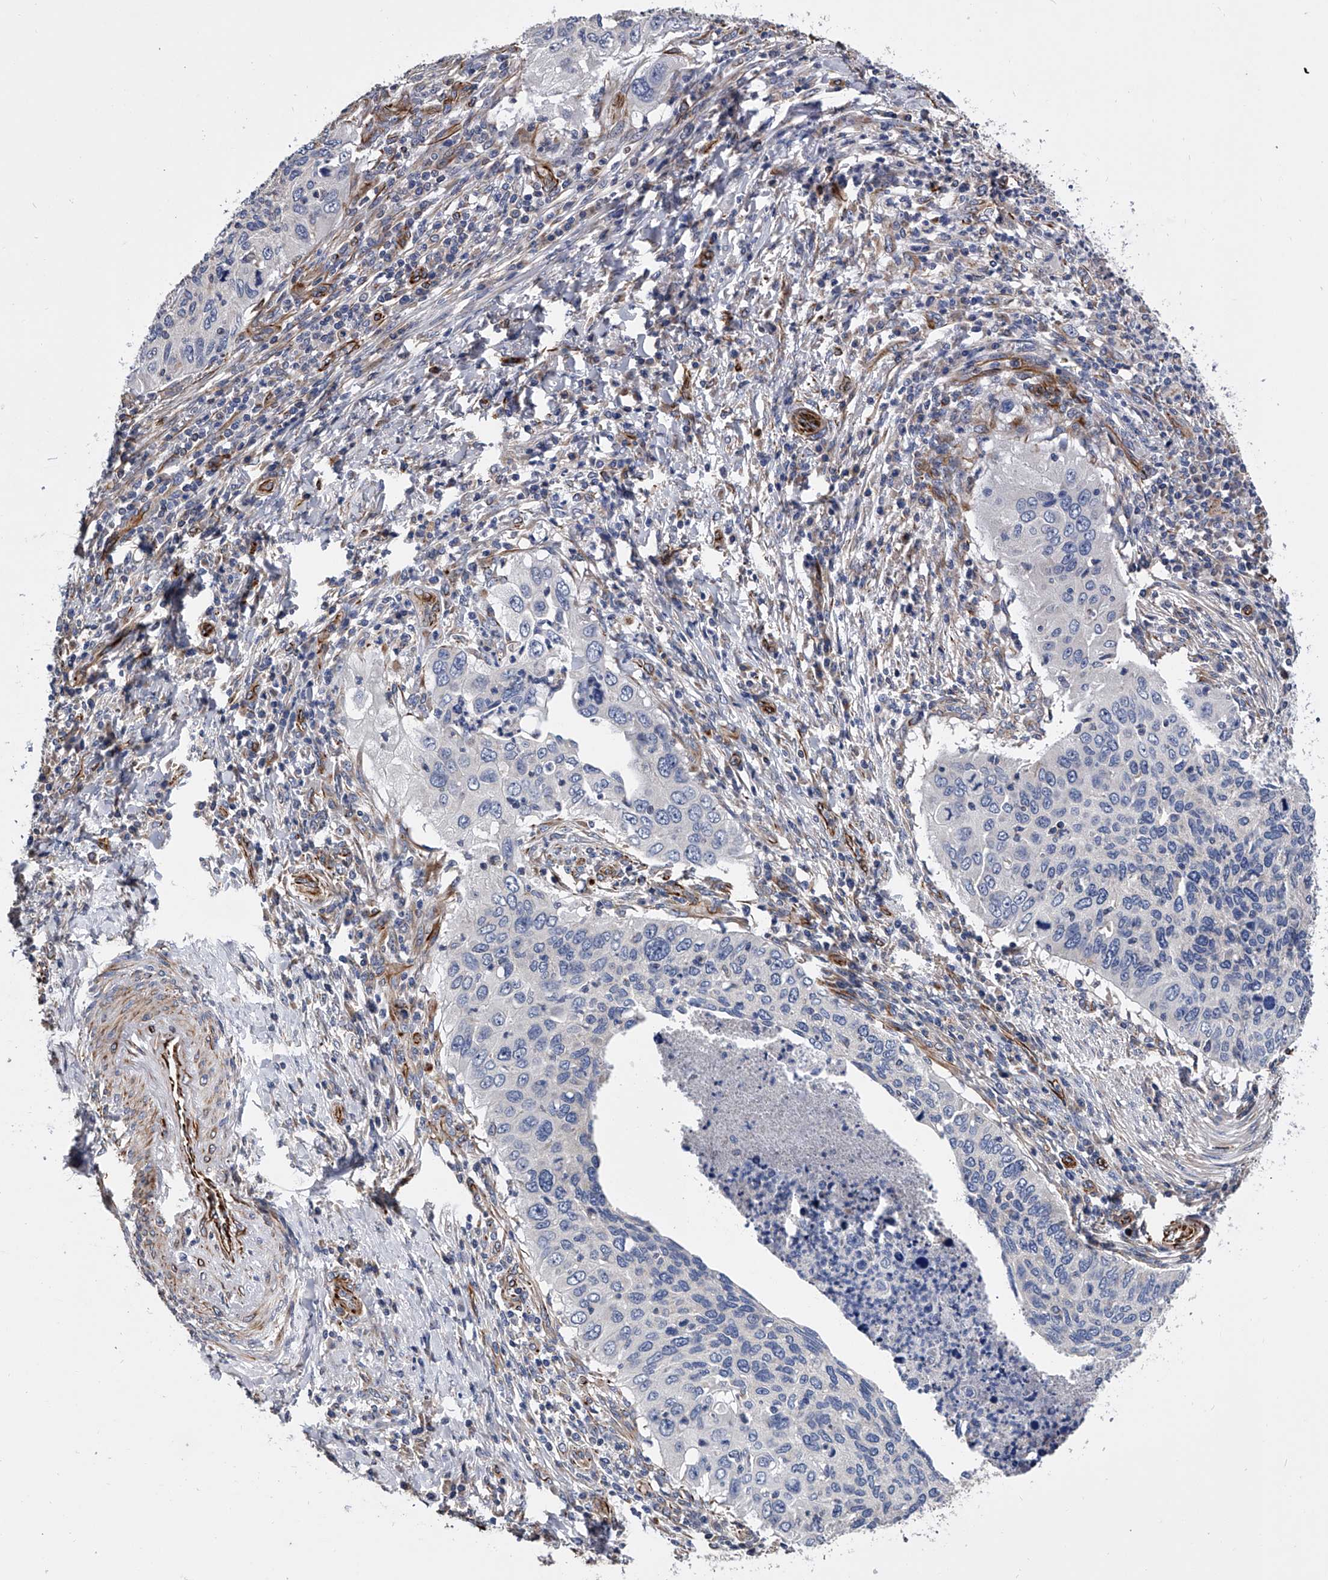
{"staining": {"intensity": "negative", "quantity": "none", "location": "none"}, "tissue": "cervical cancer", "cell_type": "Tumor cells", "image_type": "cancer", "snomed": [{"axis": "morphology", "description": "Squamous cell carcinoma, NOS"}, {"axis": "topography", "description": "Cervix"}], "caption": "Immunohistochemistry of cervical cancer (squamous cell carcinoma) displays no staining in tumor cells.", "gene": "EFCAB7", "patient": {"sex": "female", "age": 38}}